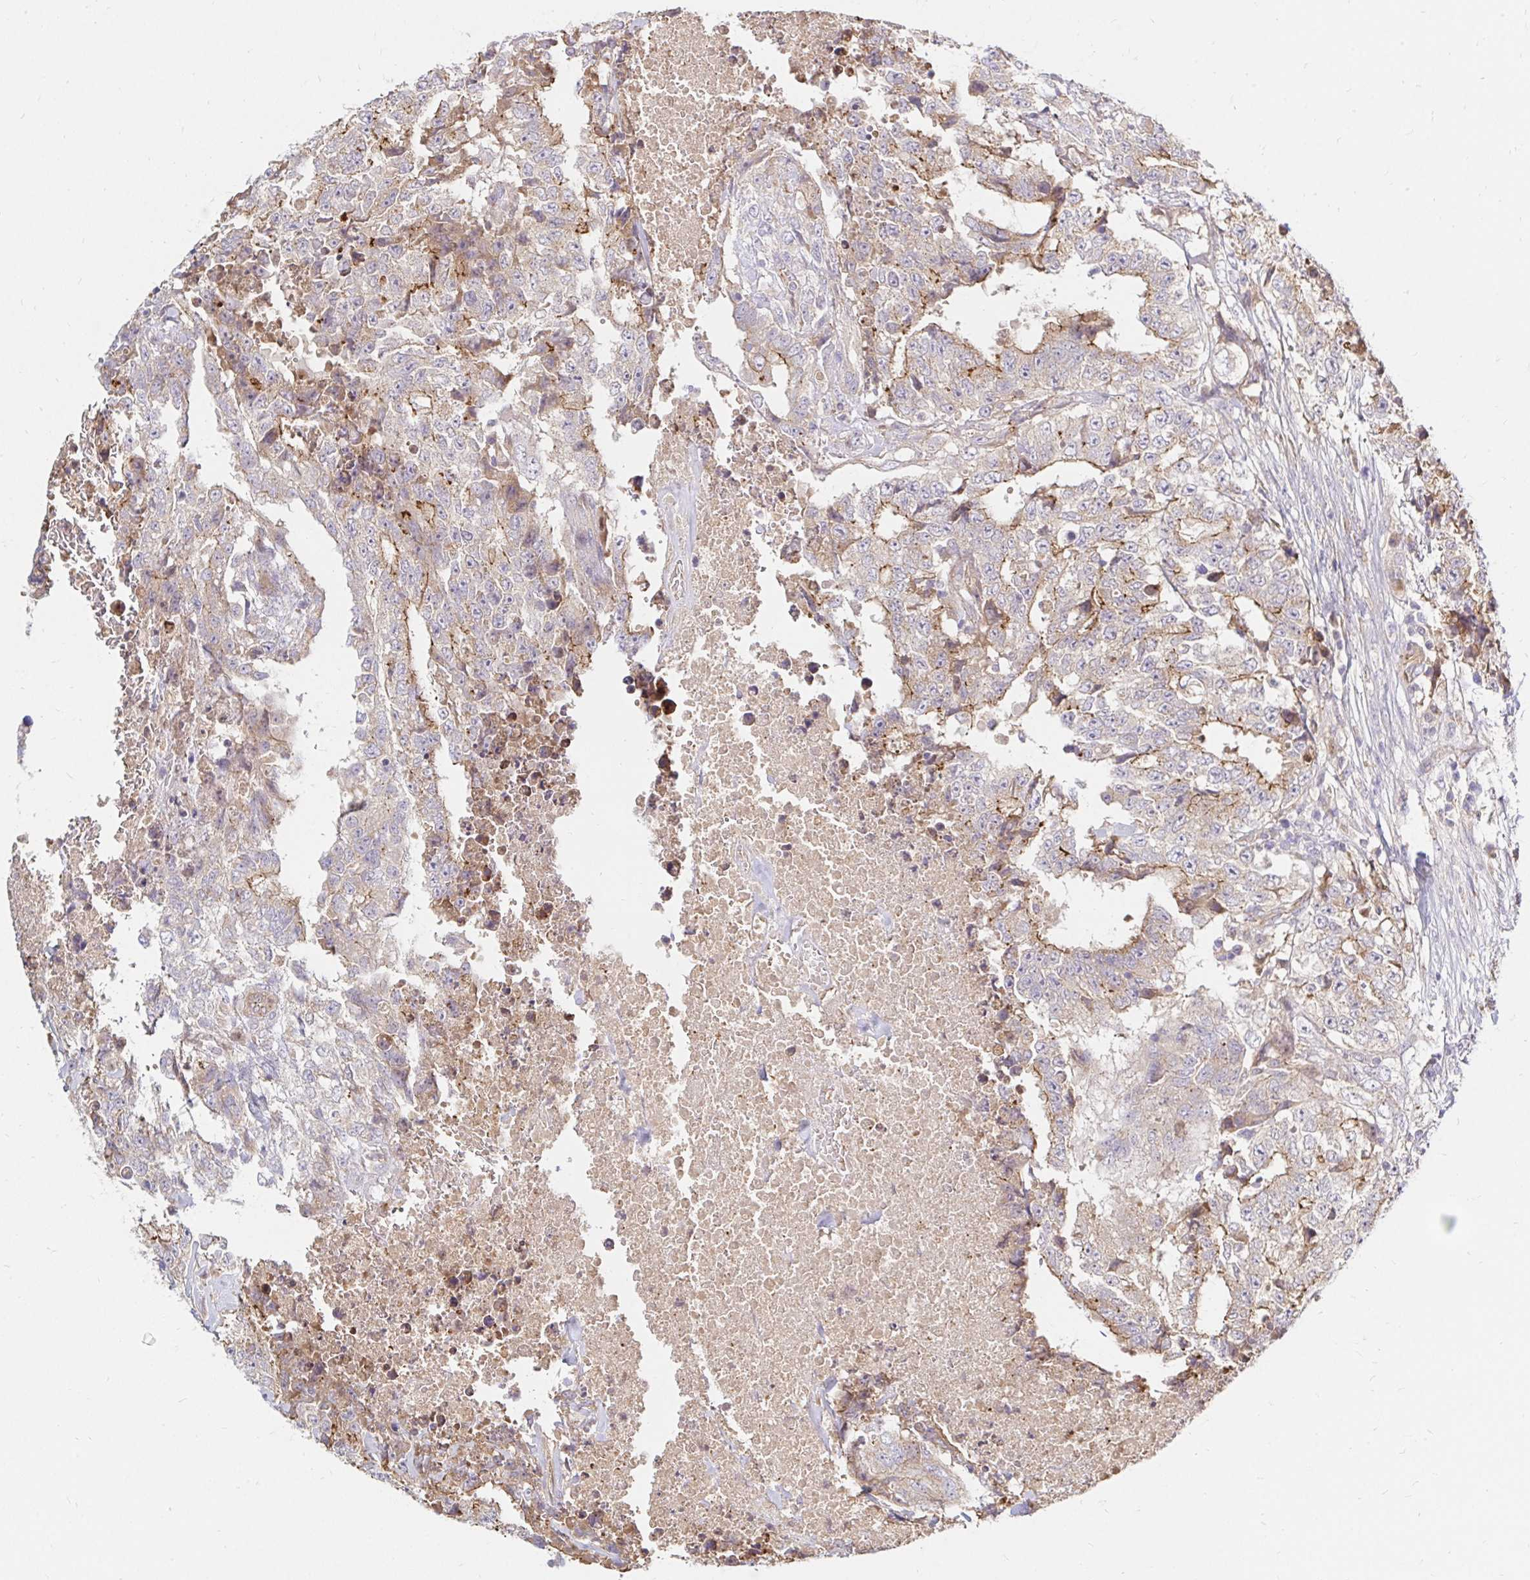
{"staining": {"intensity": "moderate", "quantity": "25%-75%", "location": "cytoplasmic/membranous"}, "tissue": "testis cancer", "cell_type": "Tumor cells", "image_type": "cancer", "snomed": [{"axis": "morphology", "description": "Carcinoma, Embryonal, NOS"}, {"axis": "topography", "description": "Testis"}], "caption": "This micrograph reveals embryonal carcinoma (testis) stained with immunohistochemistry (IHC) to label a protein in brown. The cytoplasmic/membranous of tumor cells show moderate positivity for the protein. Nuclei are counter-stained blue.", "gene": "ARHGEF37", "patient": {"sex": "male", "age": 24}}